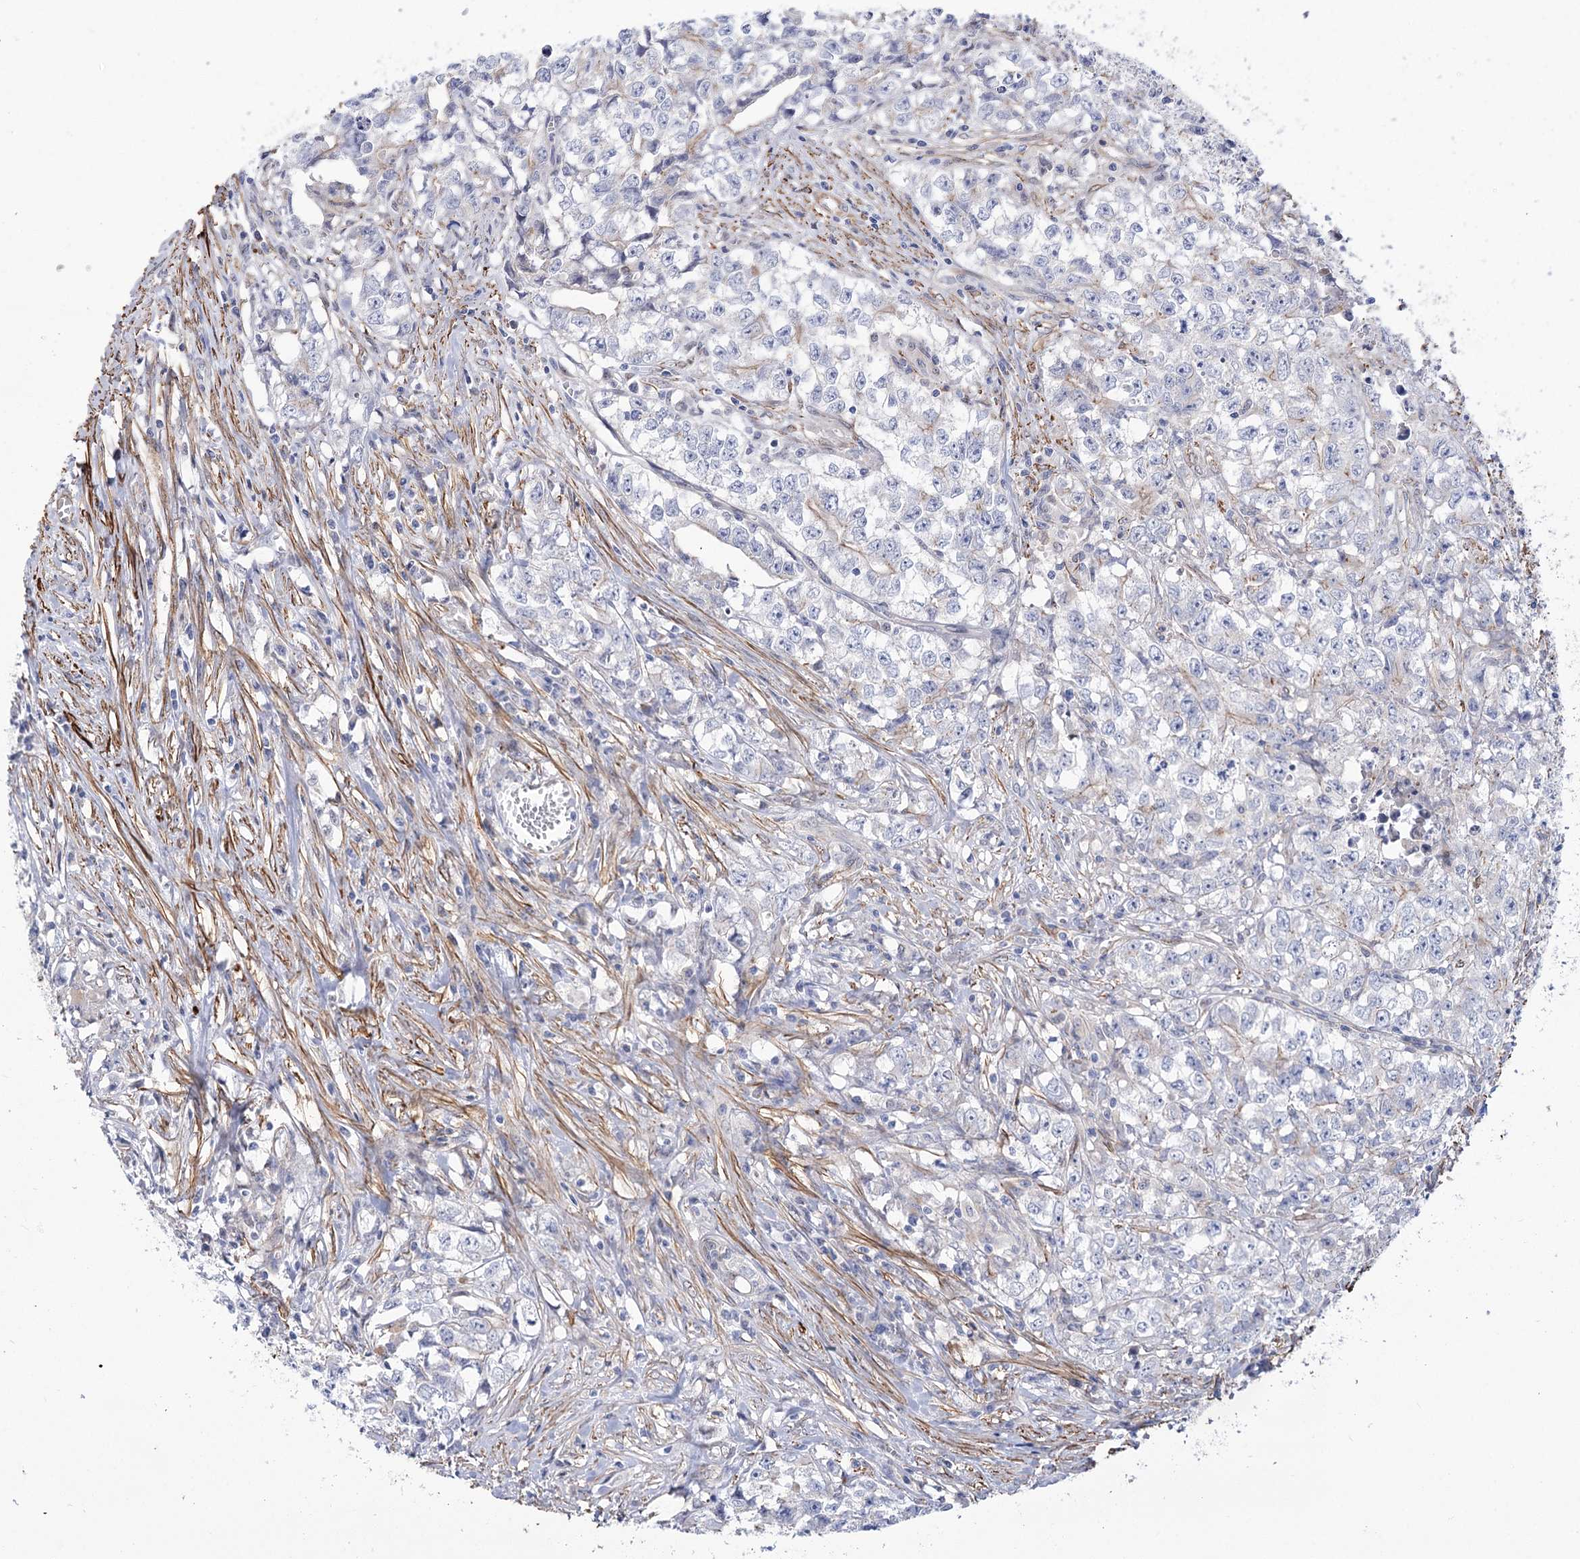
{"staining": {"intensity": "negative", "quantity": "none", "location": "none"}, "tissue": "testis cancer", "cell_type": "Tumor cells", "image_type": "cancer", "snomed": [{"axis": "morphology", "description": "Seminoma, NOS"}, {"axis": "morphology", "description": "Carcinoma, Embryonal, NOS"}, {"axis": "topography", "description": "Testis"}], "caption": "There is no significant expression in tumor cells of seminoma (testis).", "gene": "WASHC3", "patient": {"sex": "male", "age": 43}}